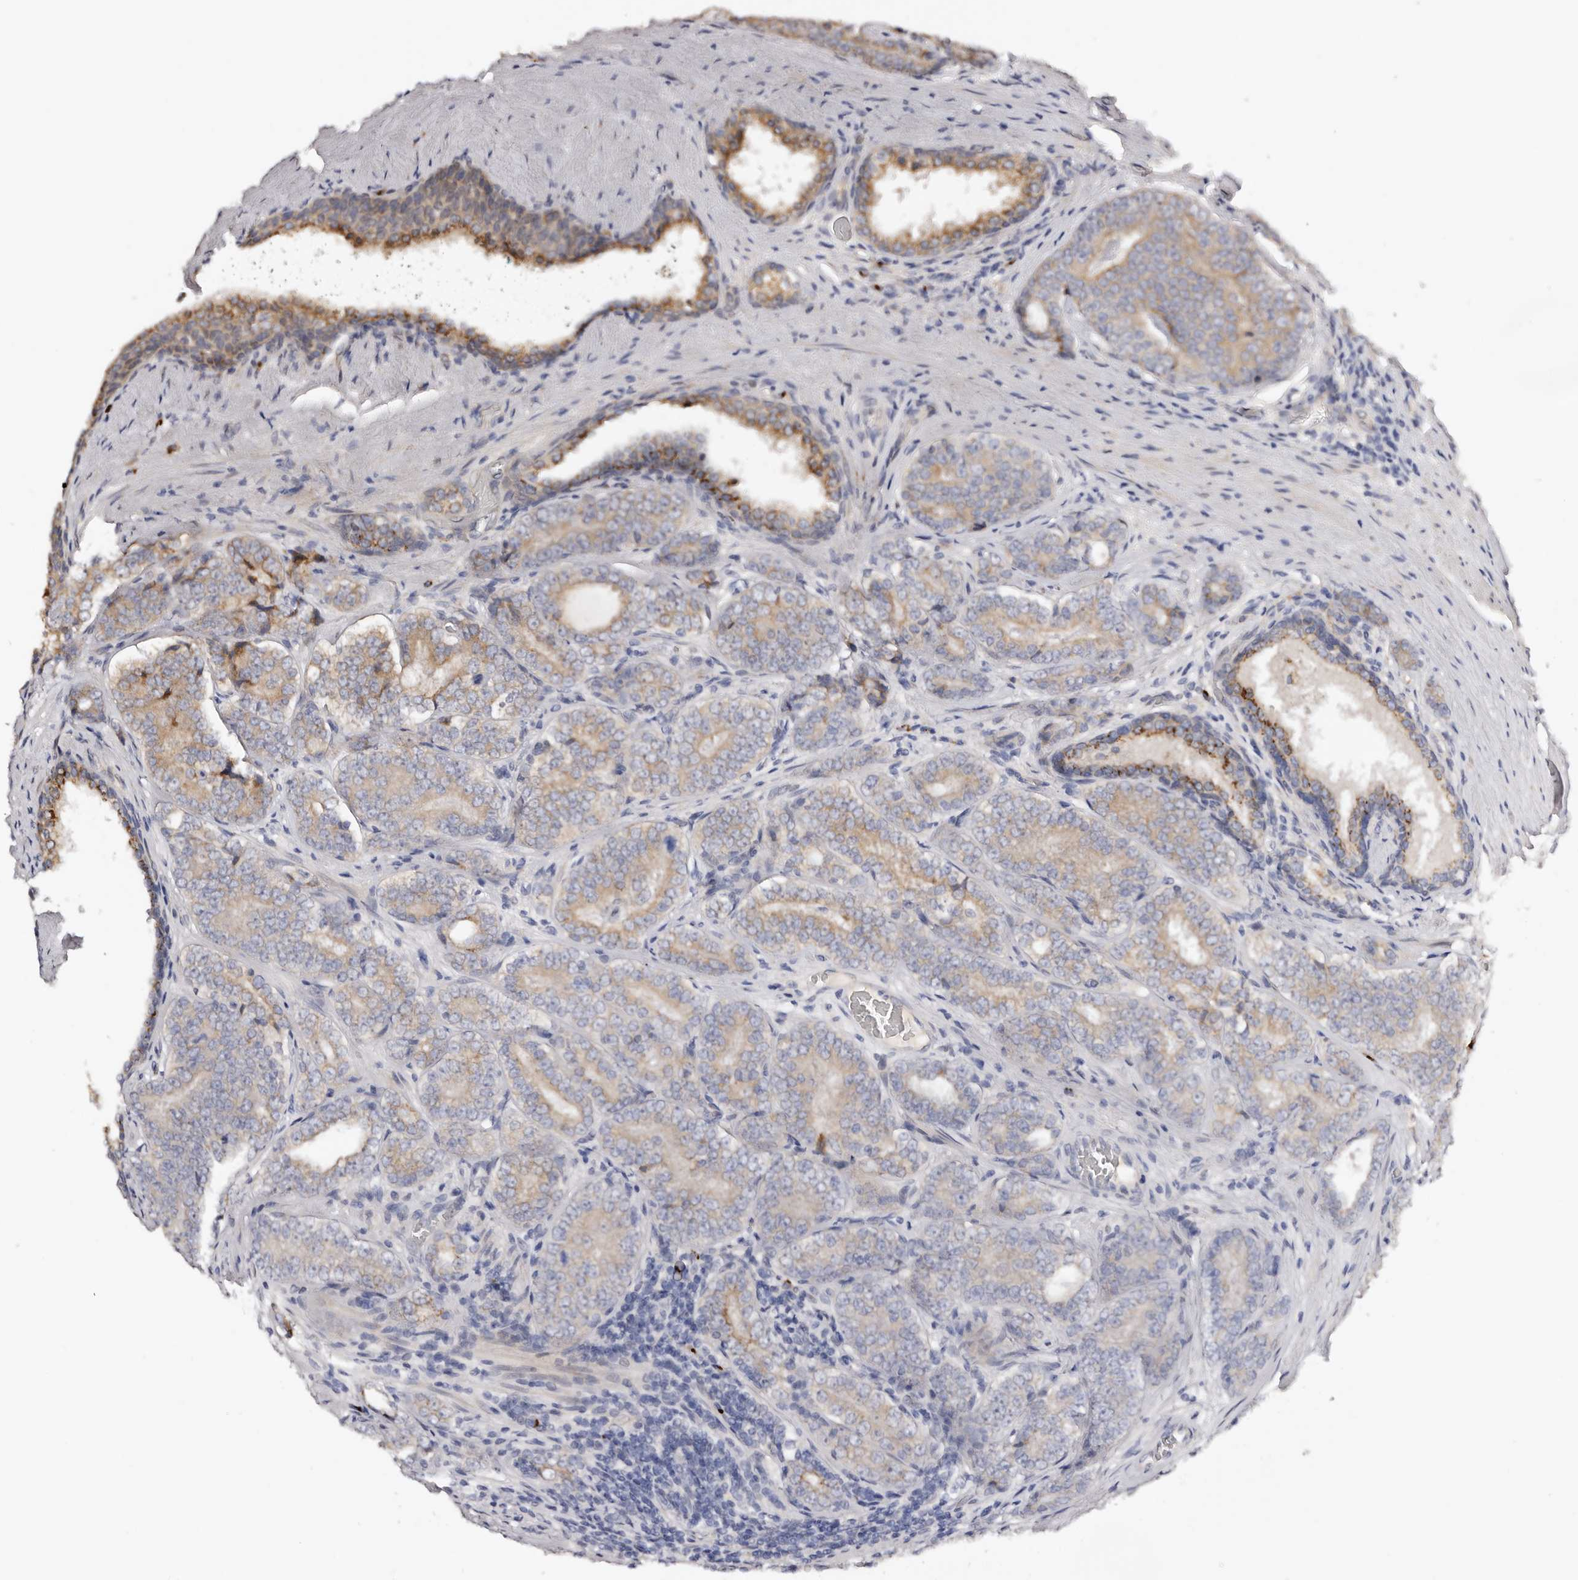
{"staining": {"intensity": "moderate", "quantity": "25%-75%", "location": "cytoplasmic/membranous"}, "tissue": "prostate cancer", "cell_type": "Tumor cells", "image_type": "cancer", "snomed": [{"axis": "morphology", "description": "Adenocarcinoma, High grade"}, {"axis": "topography", "description": "Prostate"}], "caption": "Adenocarcinoma (high-grade) (prostate) was stained to show a protein in brown. There is medium levels of moderate cytoplasmic/membranous staining in about 25%-75% of tumor cells.", "gene": "DACT2", "patient": {"sex": "male", "age": 56}}